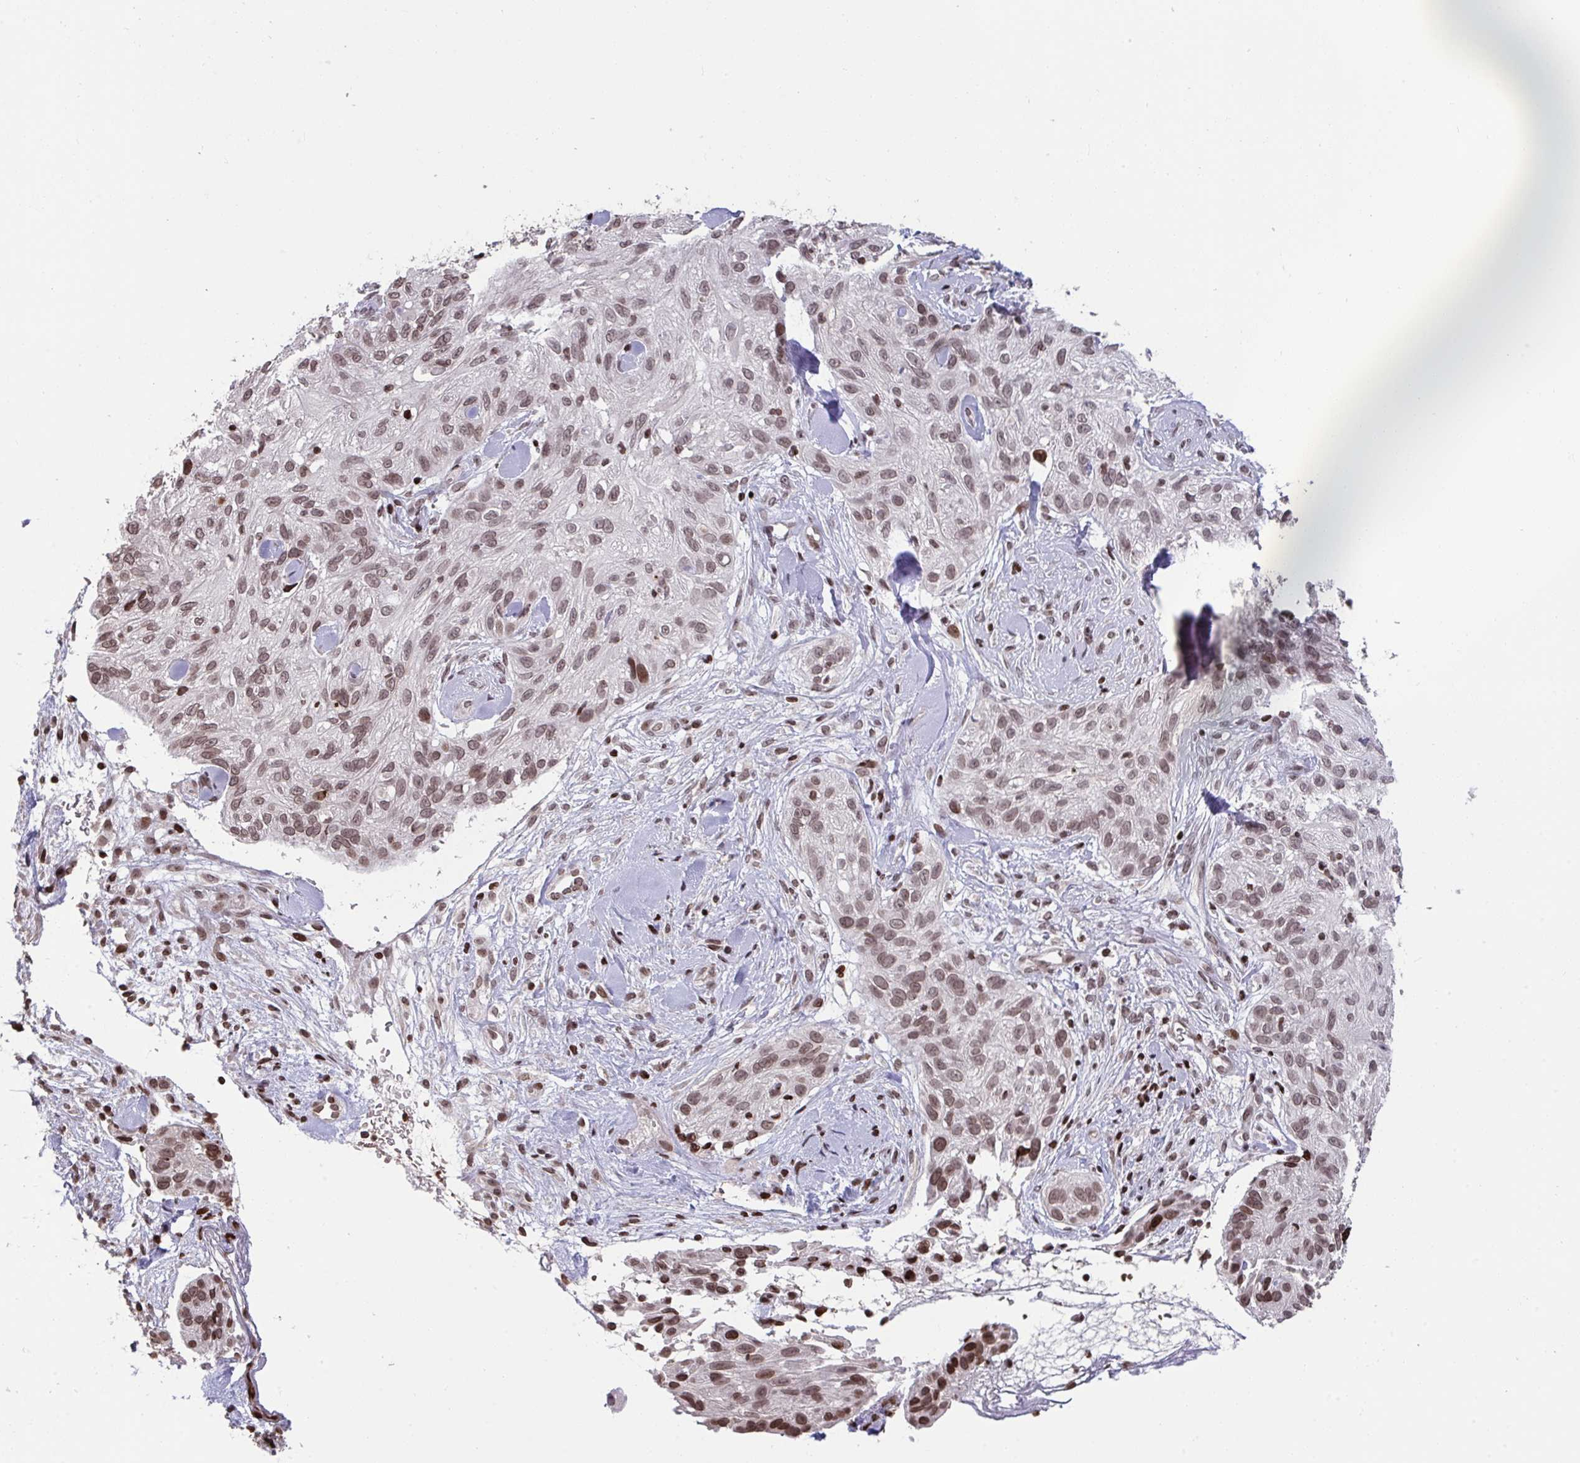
{"staining": {"intensity": "weak", "quantity": ">75%", "location": "nuclear"}, "tissue": "skin cancer", "cell_type": "Tumor cells", "image_type": "cancer", "snomed": [{"axis": "morphology", "description": "Squamous cell carcinoma, NOS"}, {"axis": "topography", "description": "Skin"}], "caption": "Squamous cell carcinoma (skin) tissue displays weak nuclear expression in approximately >75% of tumor cells", "gene": "NIP7", "patient": {"sex": "male", "age": 82}}